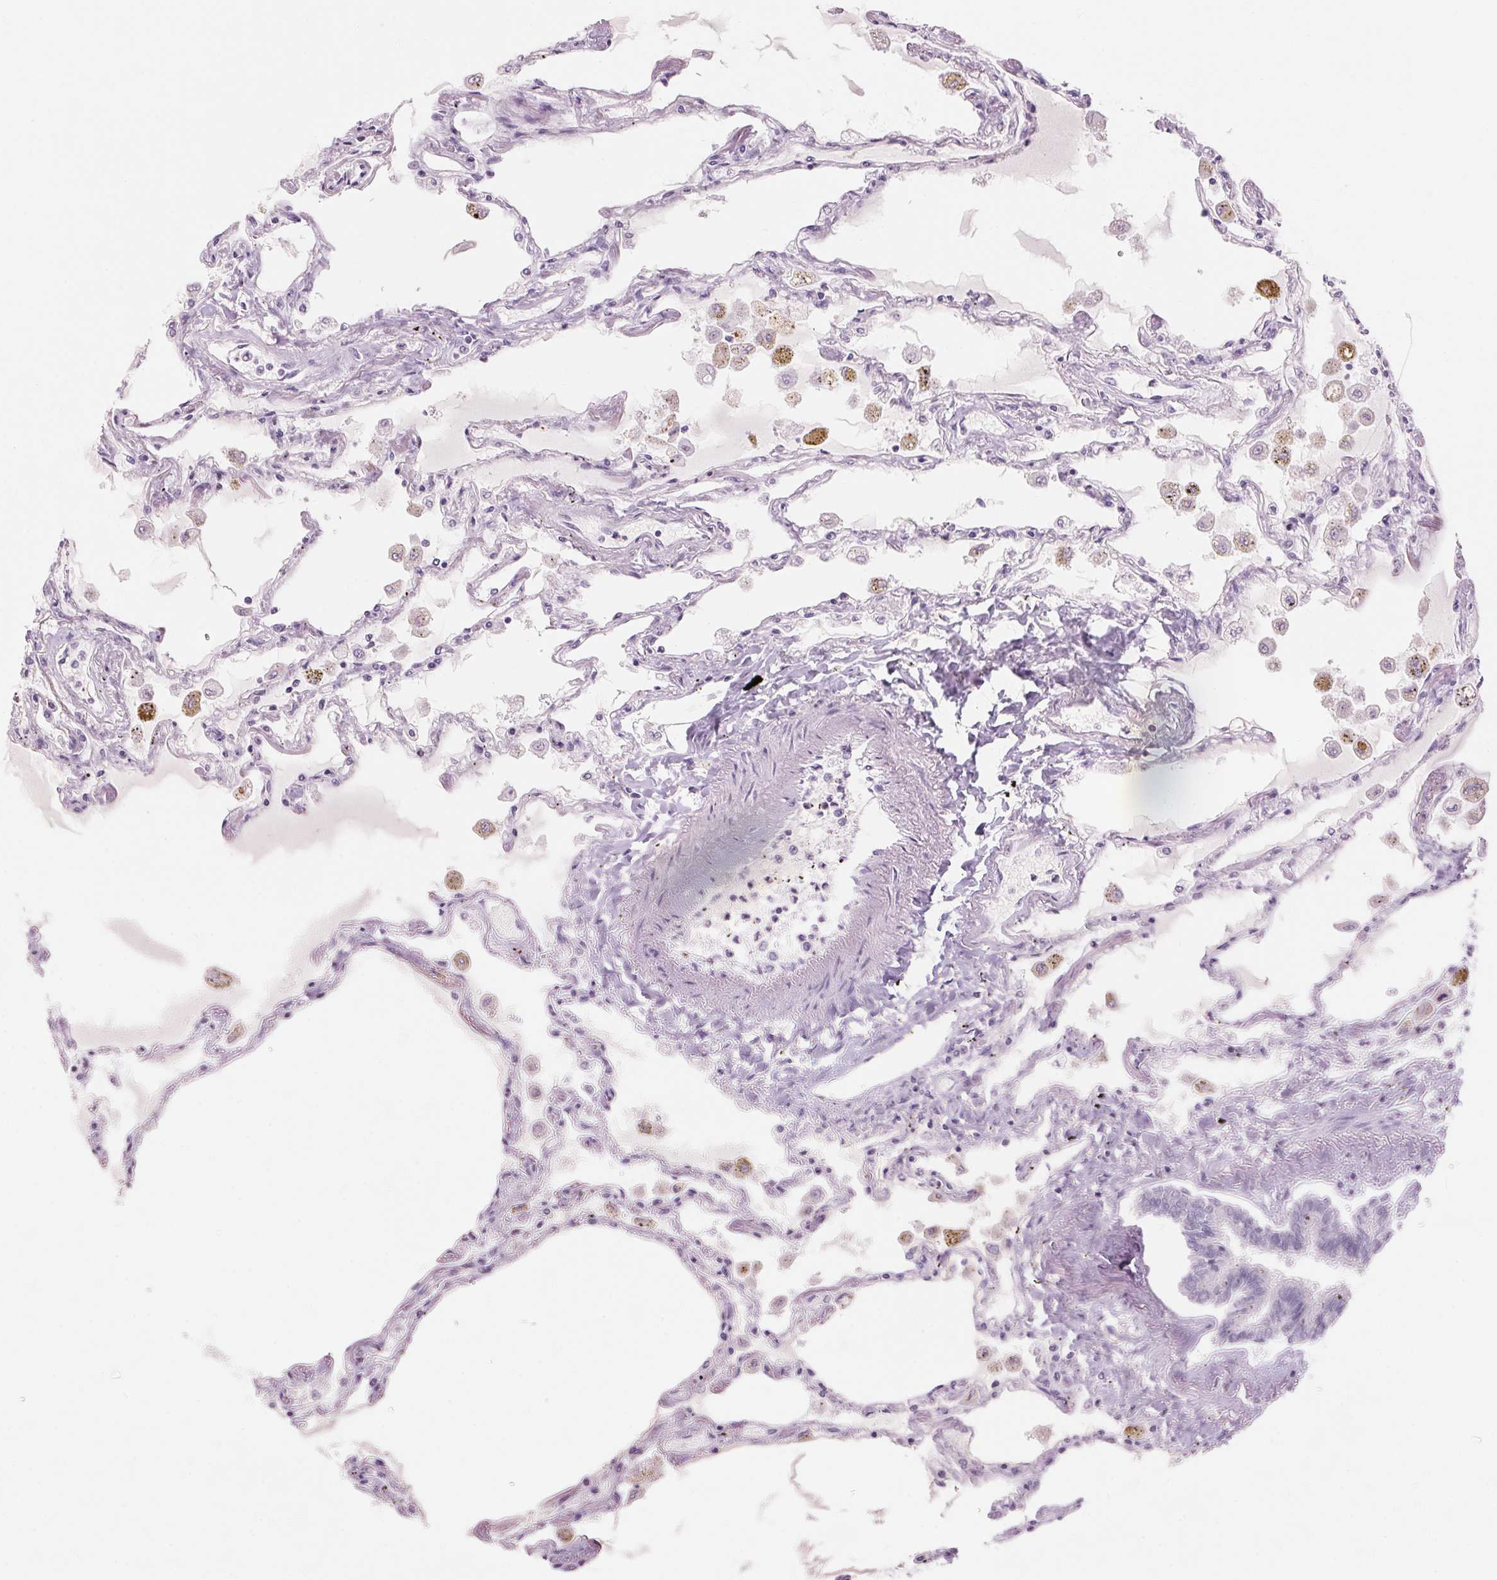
{"staining": {"intensity": "negative", "quantity": "none", "location": "none"}, "tissue": "lung", "cell_type": "Alveolar cells", "image_type": "normal", "snomed": [{"axis": "morphology", "description": "Normal tissue, NOS"}, {"axis": "morphology", "description": "Adenocarcinoma, NOS"}, {"axis": "topography", "description": "Cartilage tissue"}, {"axis": "topography", "description": "Lung"}], "caption": "Human lung stained for a protein using immunohistochemistry exhibits no staining in alveolar cells.", "gene": "RPTN", "patient": {"sex": "female", "age": 67}}